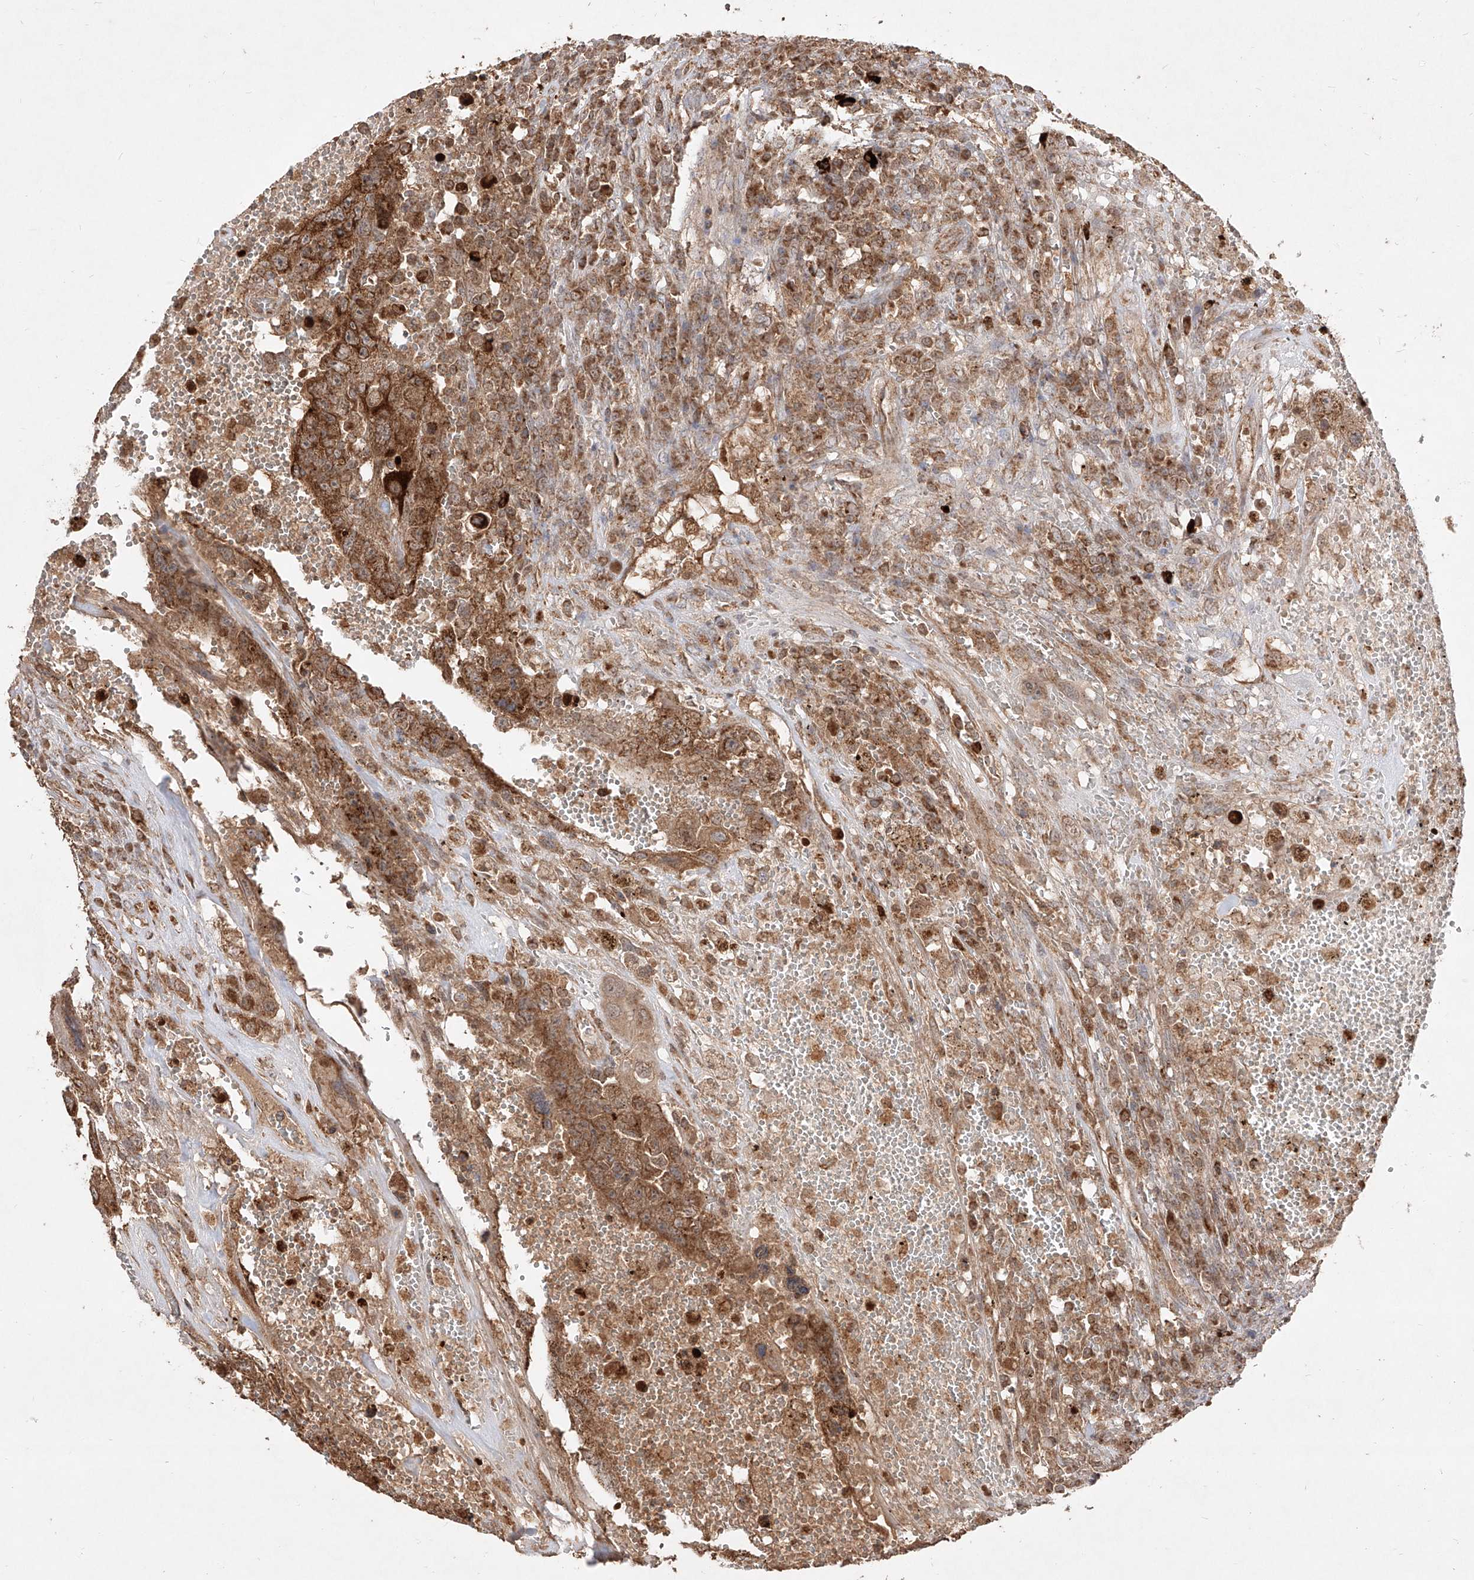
{"staining": {"intensity": "strong", "quantity": ">75%", "location": "cytoplasmic/membranous"}, "tissue": "testis cancer", "cell_type": "Tumor cells", "image_type": "cancer", "snomed": [{"axis": "morphology", "description": "Carcinoma, Embryonal, NOS"}, {"axis": "topography", "description": "Testis"}], "caption": "A photomicrograph showing strong cytoplasmic/membranous staining in about >75% of tumor cells in testis cancer (embryonal carcinoma), as visualized by brown immunohistochemical staining.", "gene": "AIM2", "patient": {"sex": "male", "age": 26}}